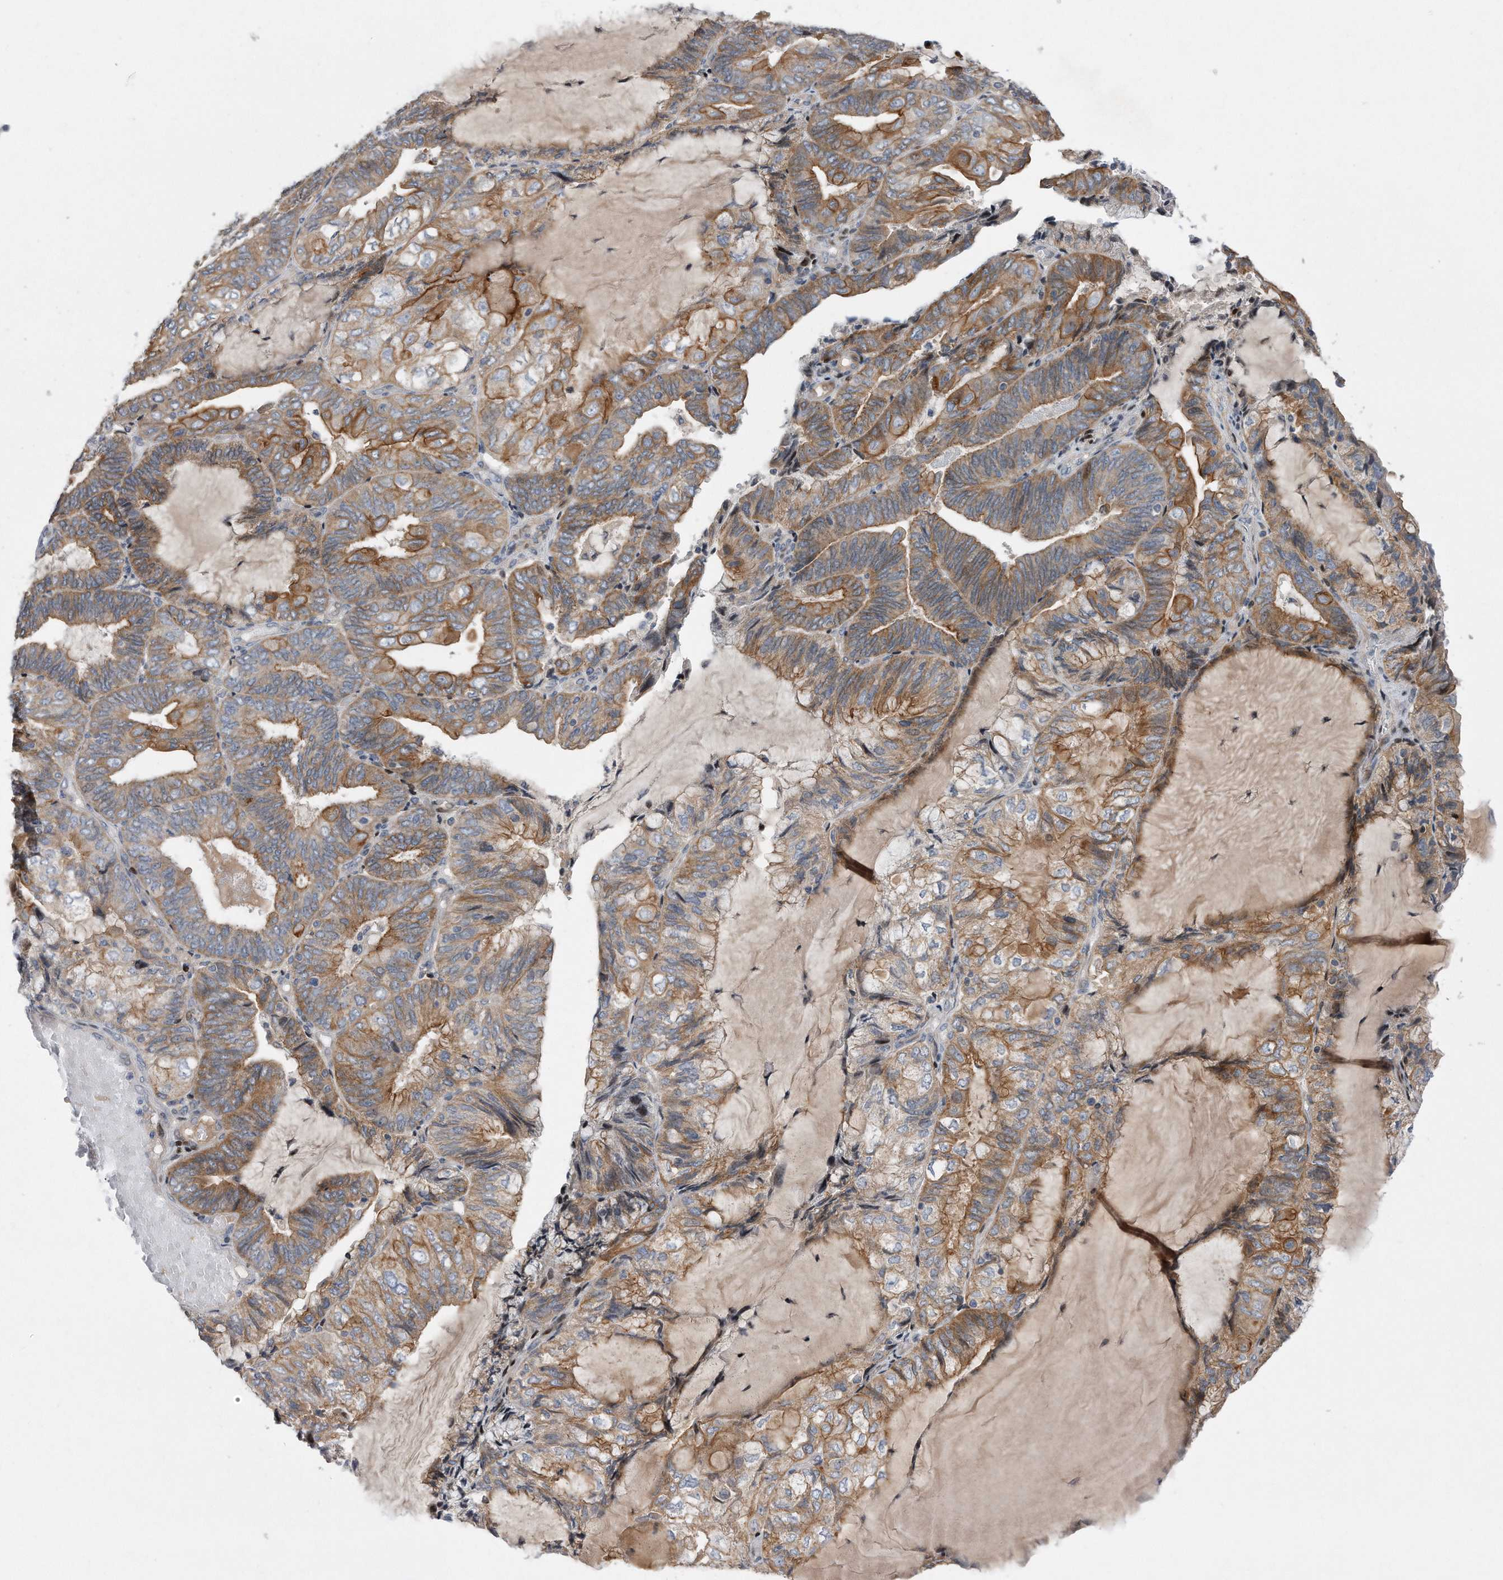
{"staining": {"intensity": "moderate", "quantity": "25%-75%", "location": "cytoplasmic/membranous"}, "tissue": "endometrial cancer", "cell_type": "Tumor cells", "image_type": "cancer", "snomed": [{"axis": "morphology", "description": "Adenocarcinoma, NOS"}, {"axis": "topography", "description": "Endometrium"}], "caption": "Adenocarcinoma (endometrial) stained with a brown dye demonstrates moderate cytoplasmic/membranous positive expression in approximately 25%-75% of tumor cells.", "gene": "CDH12", "patient": {"sex": "female", "age": 81}}